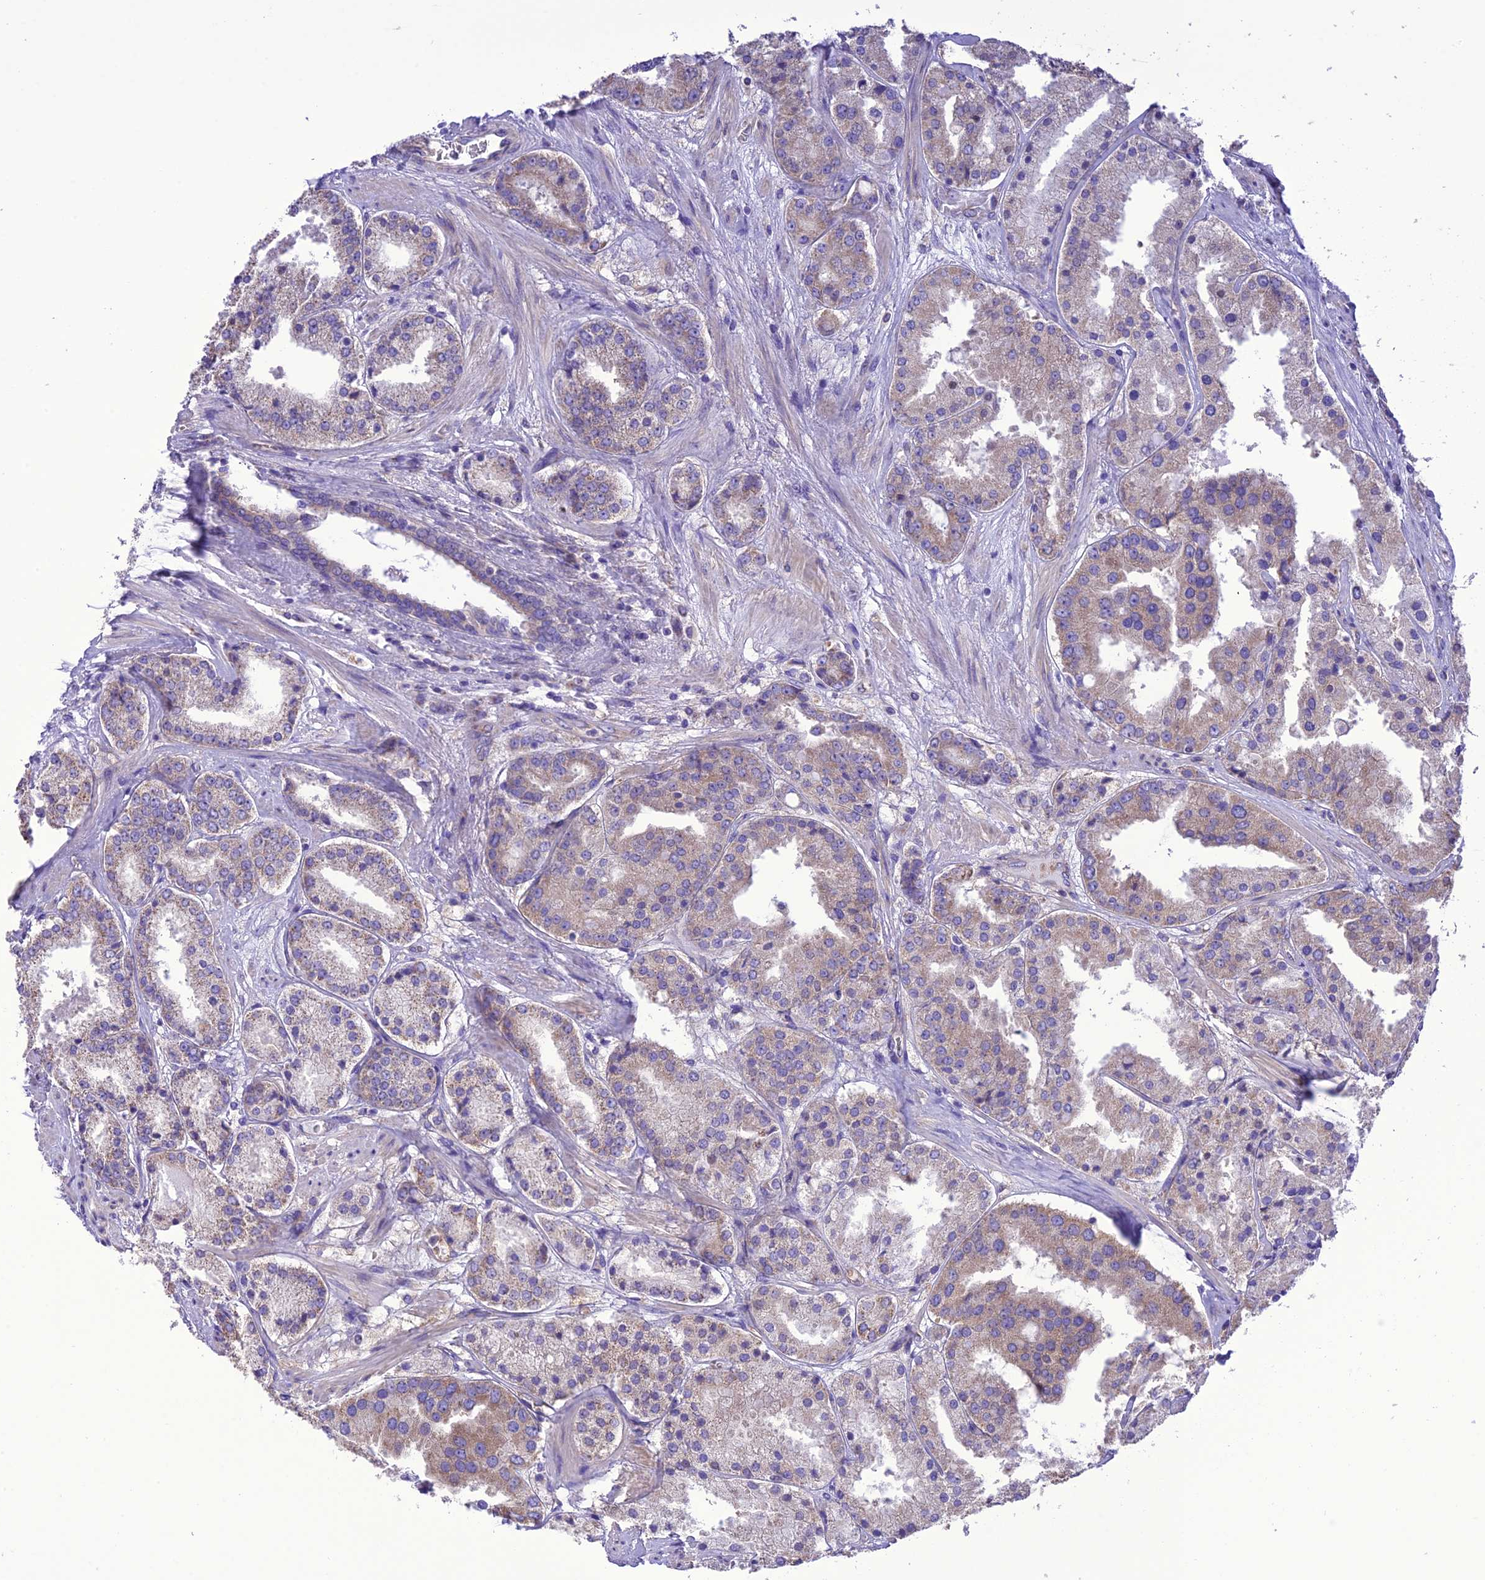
{"staining": {"intensity": "weak", "quantity": "25%-75%", "location": "cytoplasmic/membranous"}, "tissue": "prostate cancer", "cell_type": "Tumor cells", "image_type": "cancer", "snomed": [{"axis": "morphology", "description": "Adenocarcinoma, High grade"}, {"axis": "topography", "description": "Prostate"}], "caption": "Immunohistochemistry (IHC) of human prostate cancer displays low levels of weak cytoplasmic/membranous expression in about 25%-75% of tumor cells.", "gene": "MAP3K12", "patient": {"sex": "male", "age": 63}}